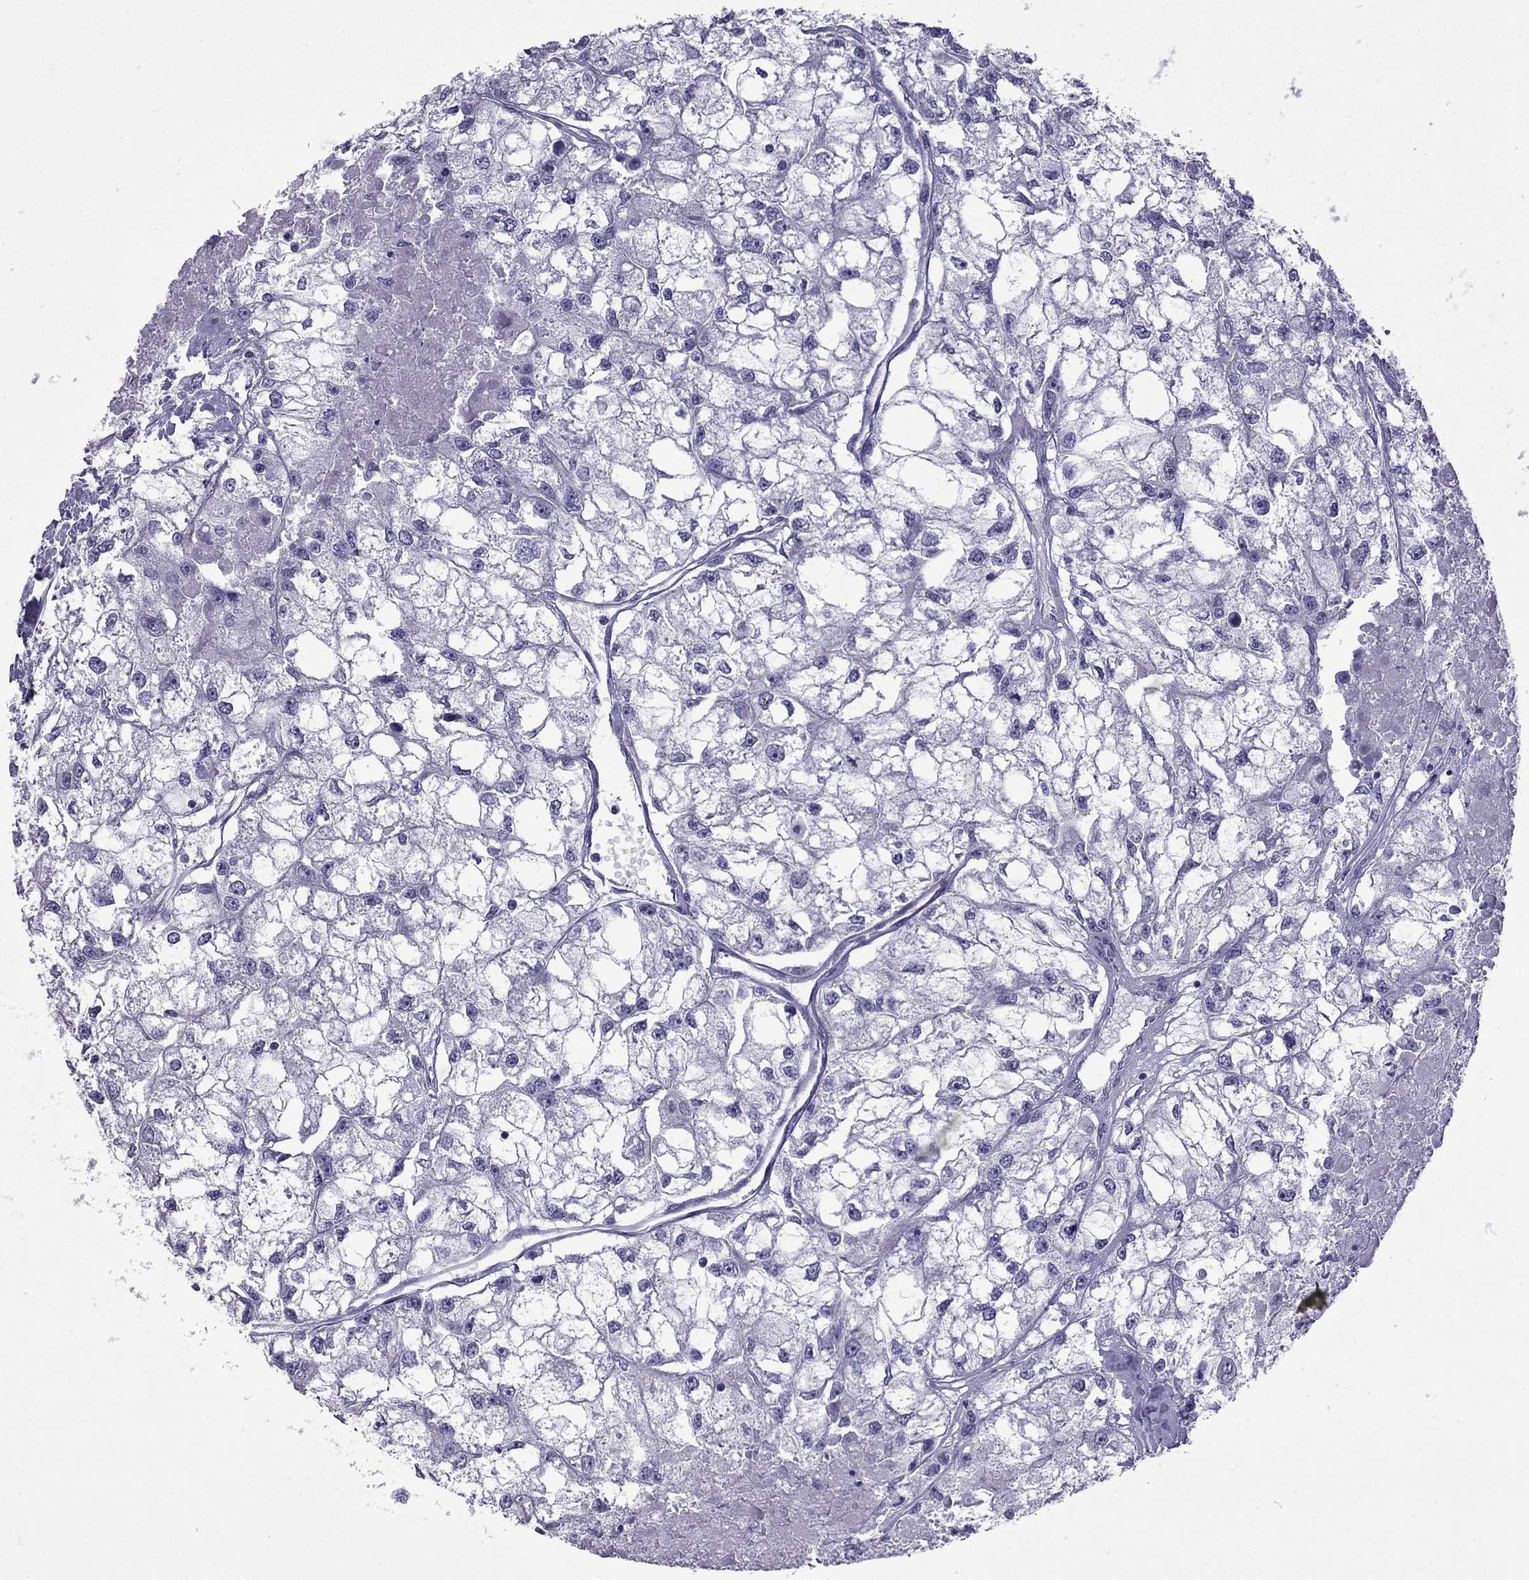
{"staining": {"intensity": "negative", "quantity": "none", "location": "none"}, "tissue": "renal cancer", "cell_type": "Tumor cells", "image_type": "cancer", "snomed": [{"axis": "morphology", "description": "Adenocarcinoma, NOS"}, {"axis": "topography", "description": "Kidney"}], "caption": "Immunohistochemistry image of renal adenocarcinoma stained for a protein (brown), which demonstrates no positivity in tumor cells. (Brightfield microscopy of DAB (3,3'-diaminobenzidine) immunohistochemistry at high magnification).", "gene": "GJA8", "patient": {"sex": "male", "age": 56}}